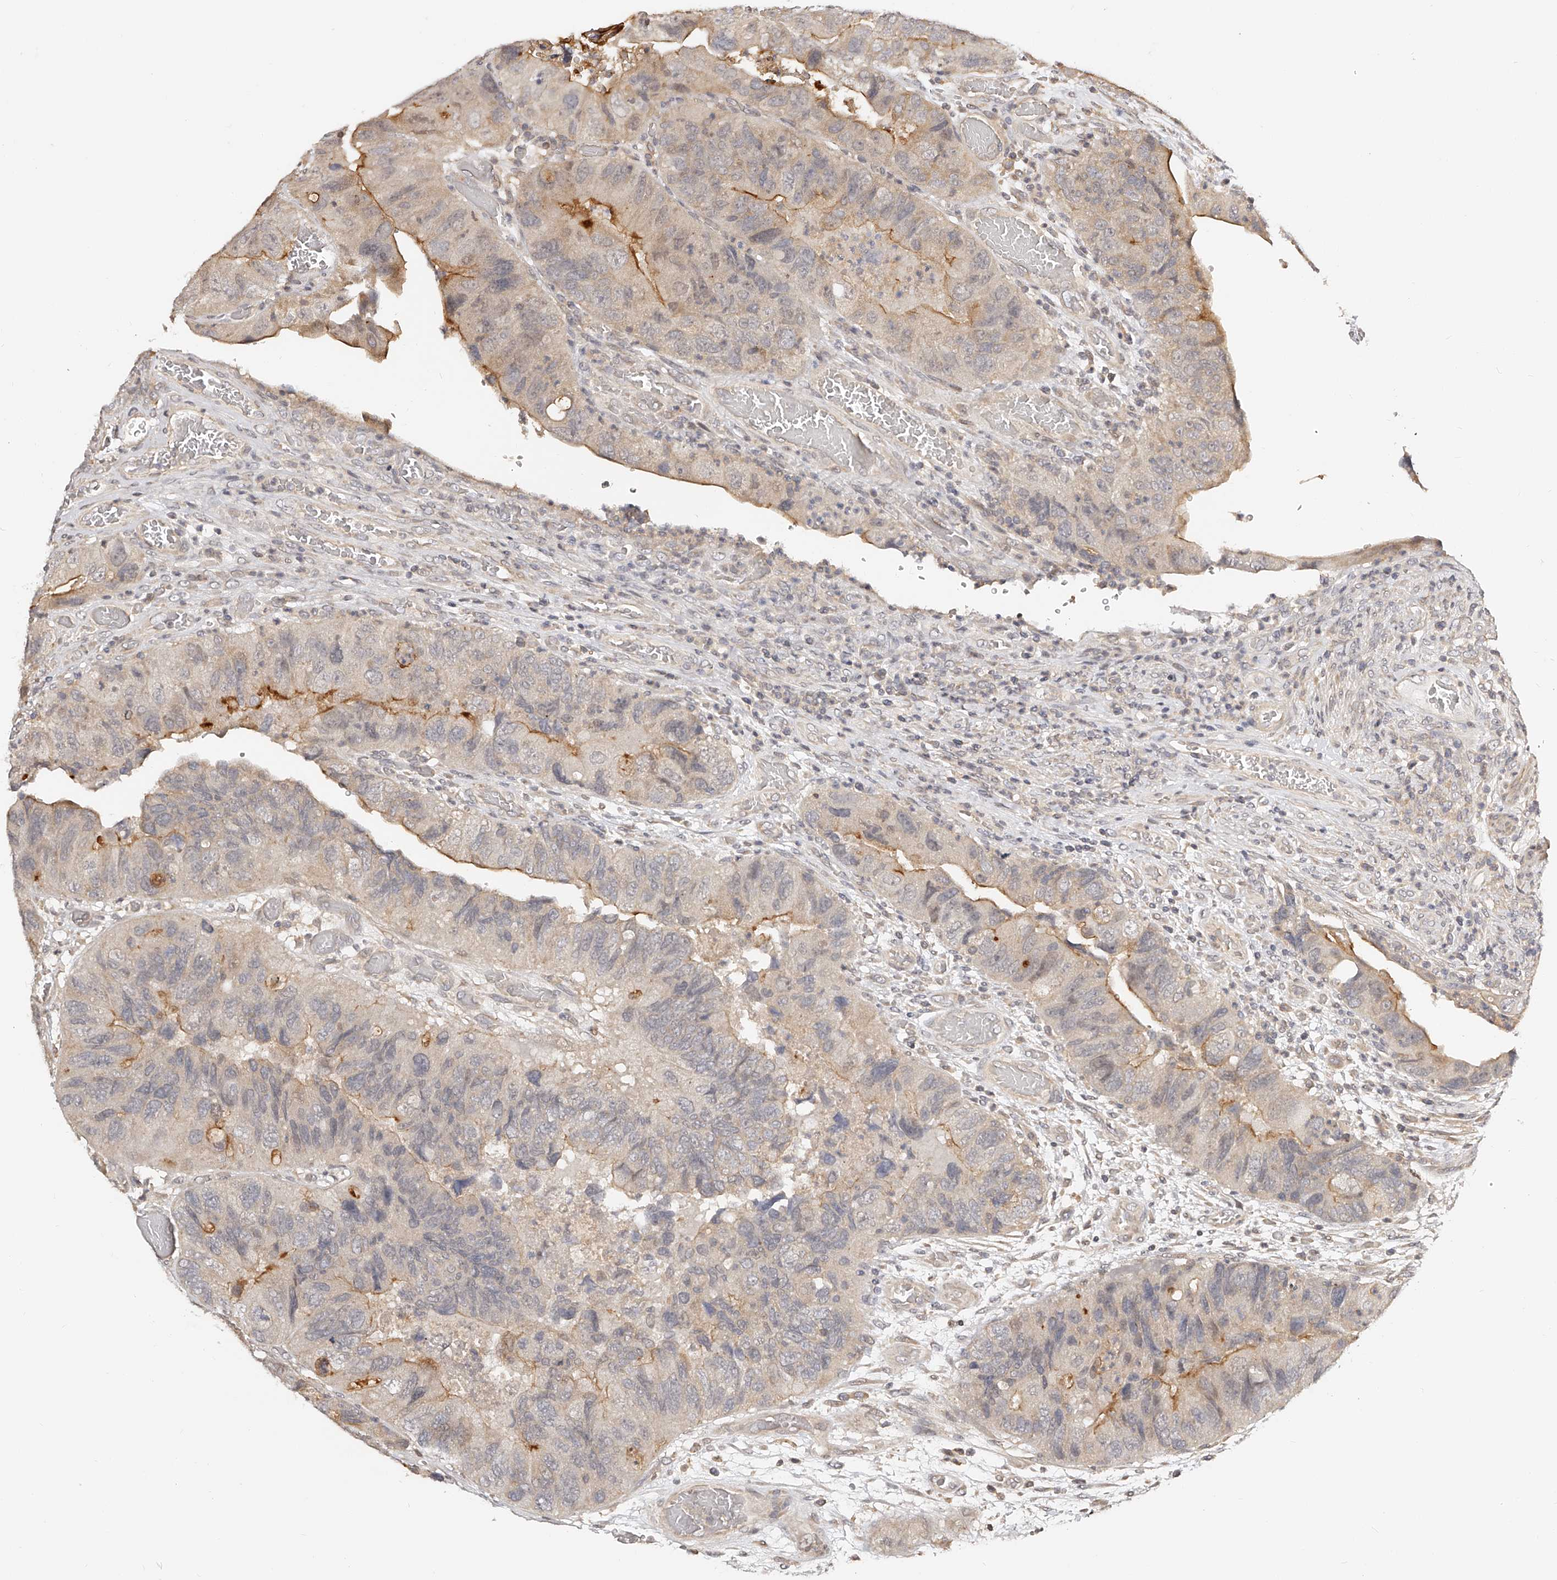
{"staining": {"intensity": "moderate", "quantity": "<25%", "location": "cytoplasmic/membranous"}, "tissue": "colorectal cancer", "cell_type": "Tumor cells", "image_type": "cancer", "snomed": [{"axis": "morphology", "description": "Adenocarcinoma, NOS"}, {"axis": "topography", "description": "Rectum"}], "caption": "Colorectal cancer was stained to show a protein in brown. There is low levels of moderate cytoplasmic/membranous positivity in approximately <25% of tumor cells.", "gene": "ZNF789", "patient": {"sex": "male", "age": 63}}